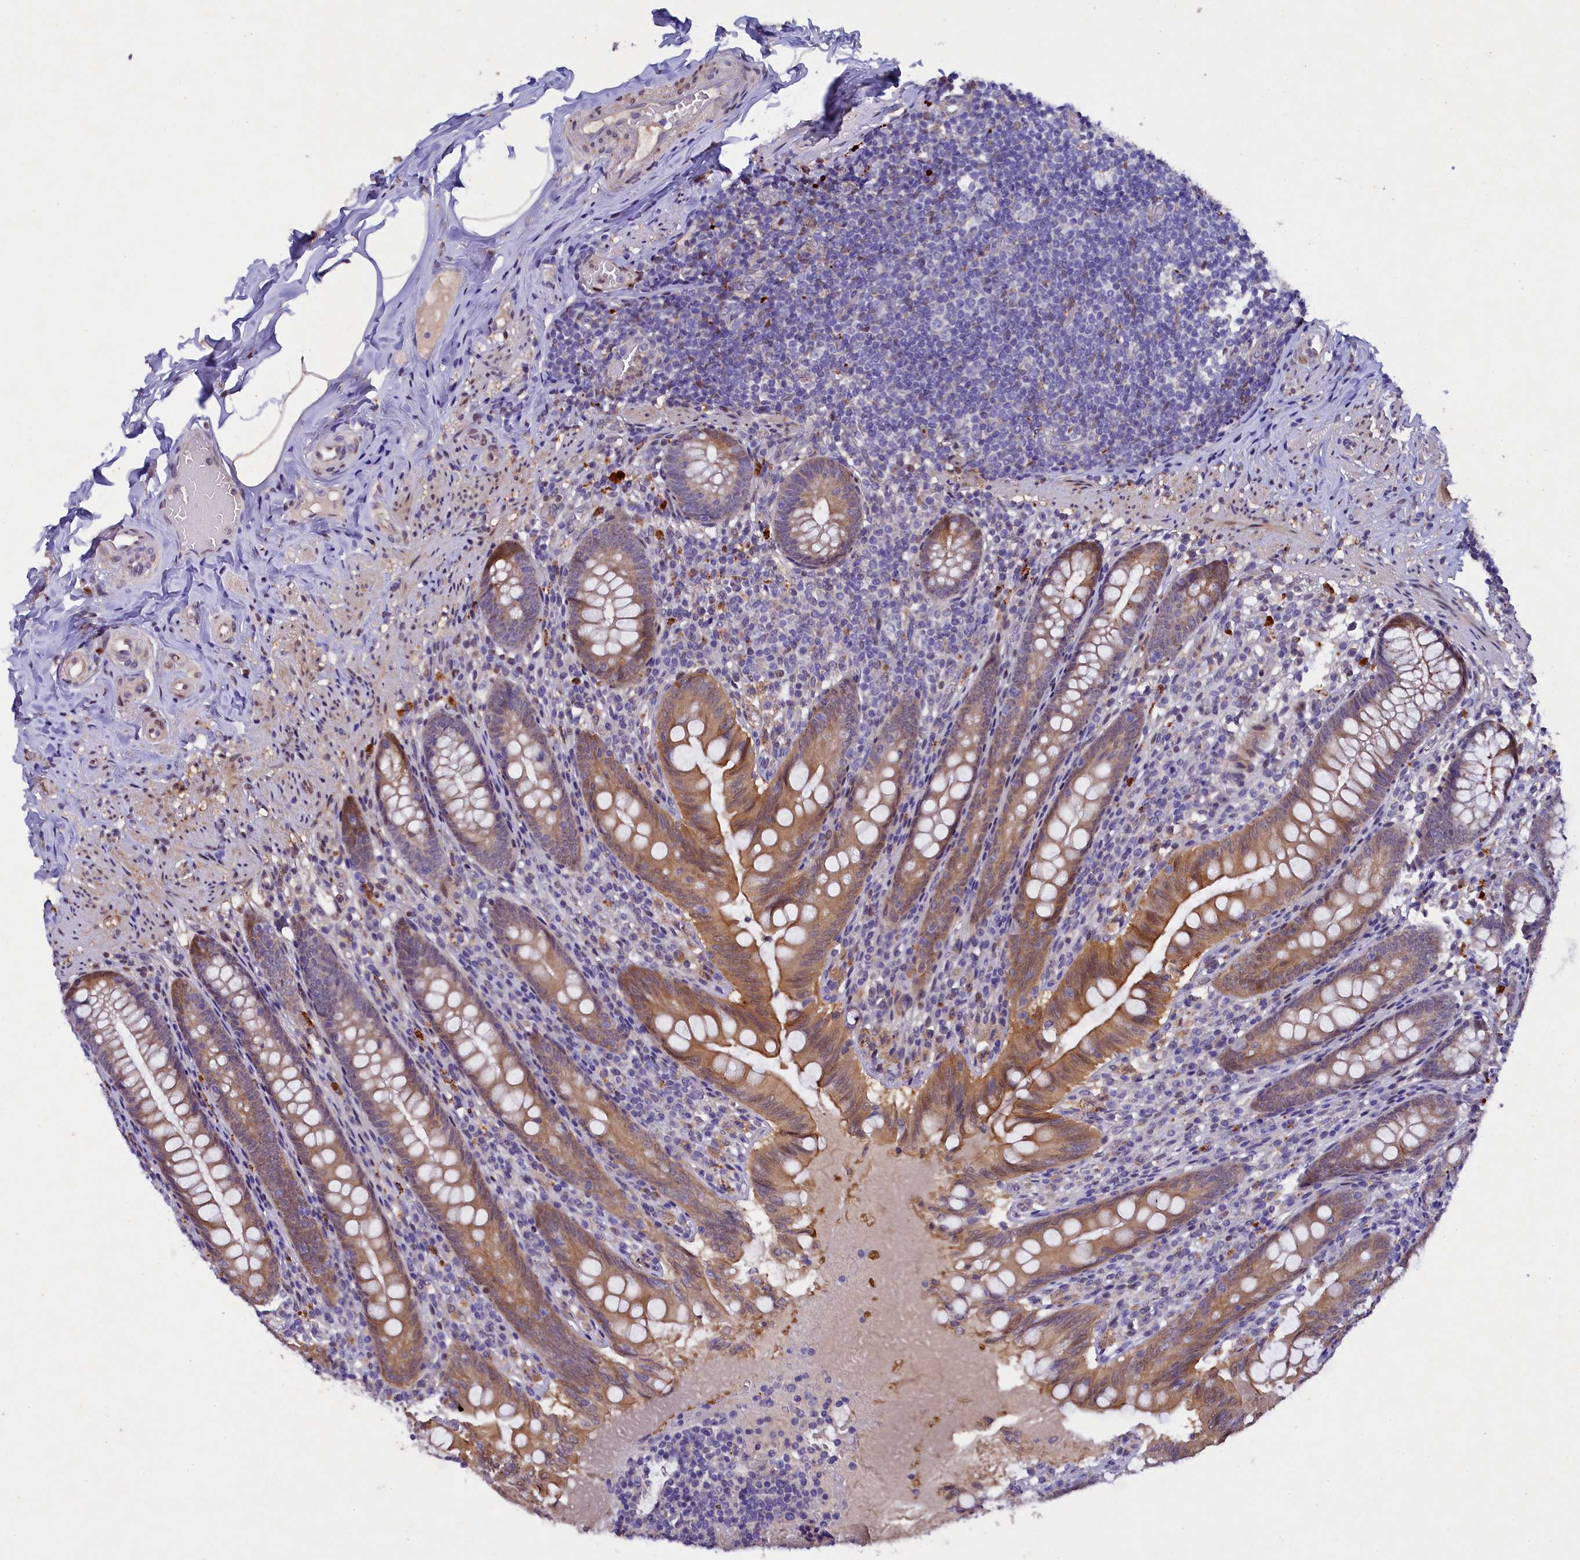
{"staining": {"intensity": "moderate", "quantity": ">75%", "location": "cytoplasmic/membranous"}, "tissue": "appendix", "cell_type": "Glandular cells", "image_type": "normal", "snomed": [{"axis": "morphology", "description": "Normal tissue, NOS"}, {"axis": "topography", "description": "Appendix"}], "caption": "Glandular cells reveal medium levels of moderate cytoplasmic/membranous positivity in about >75% of cells in benign human appendix.", "gene": "TGDS", "patient": {"sex": "male", "age": 55}}